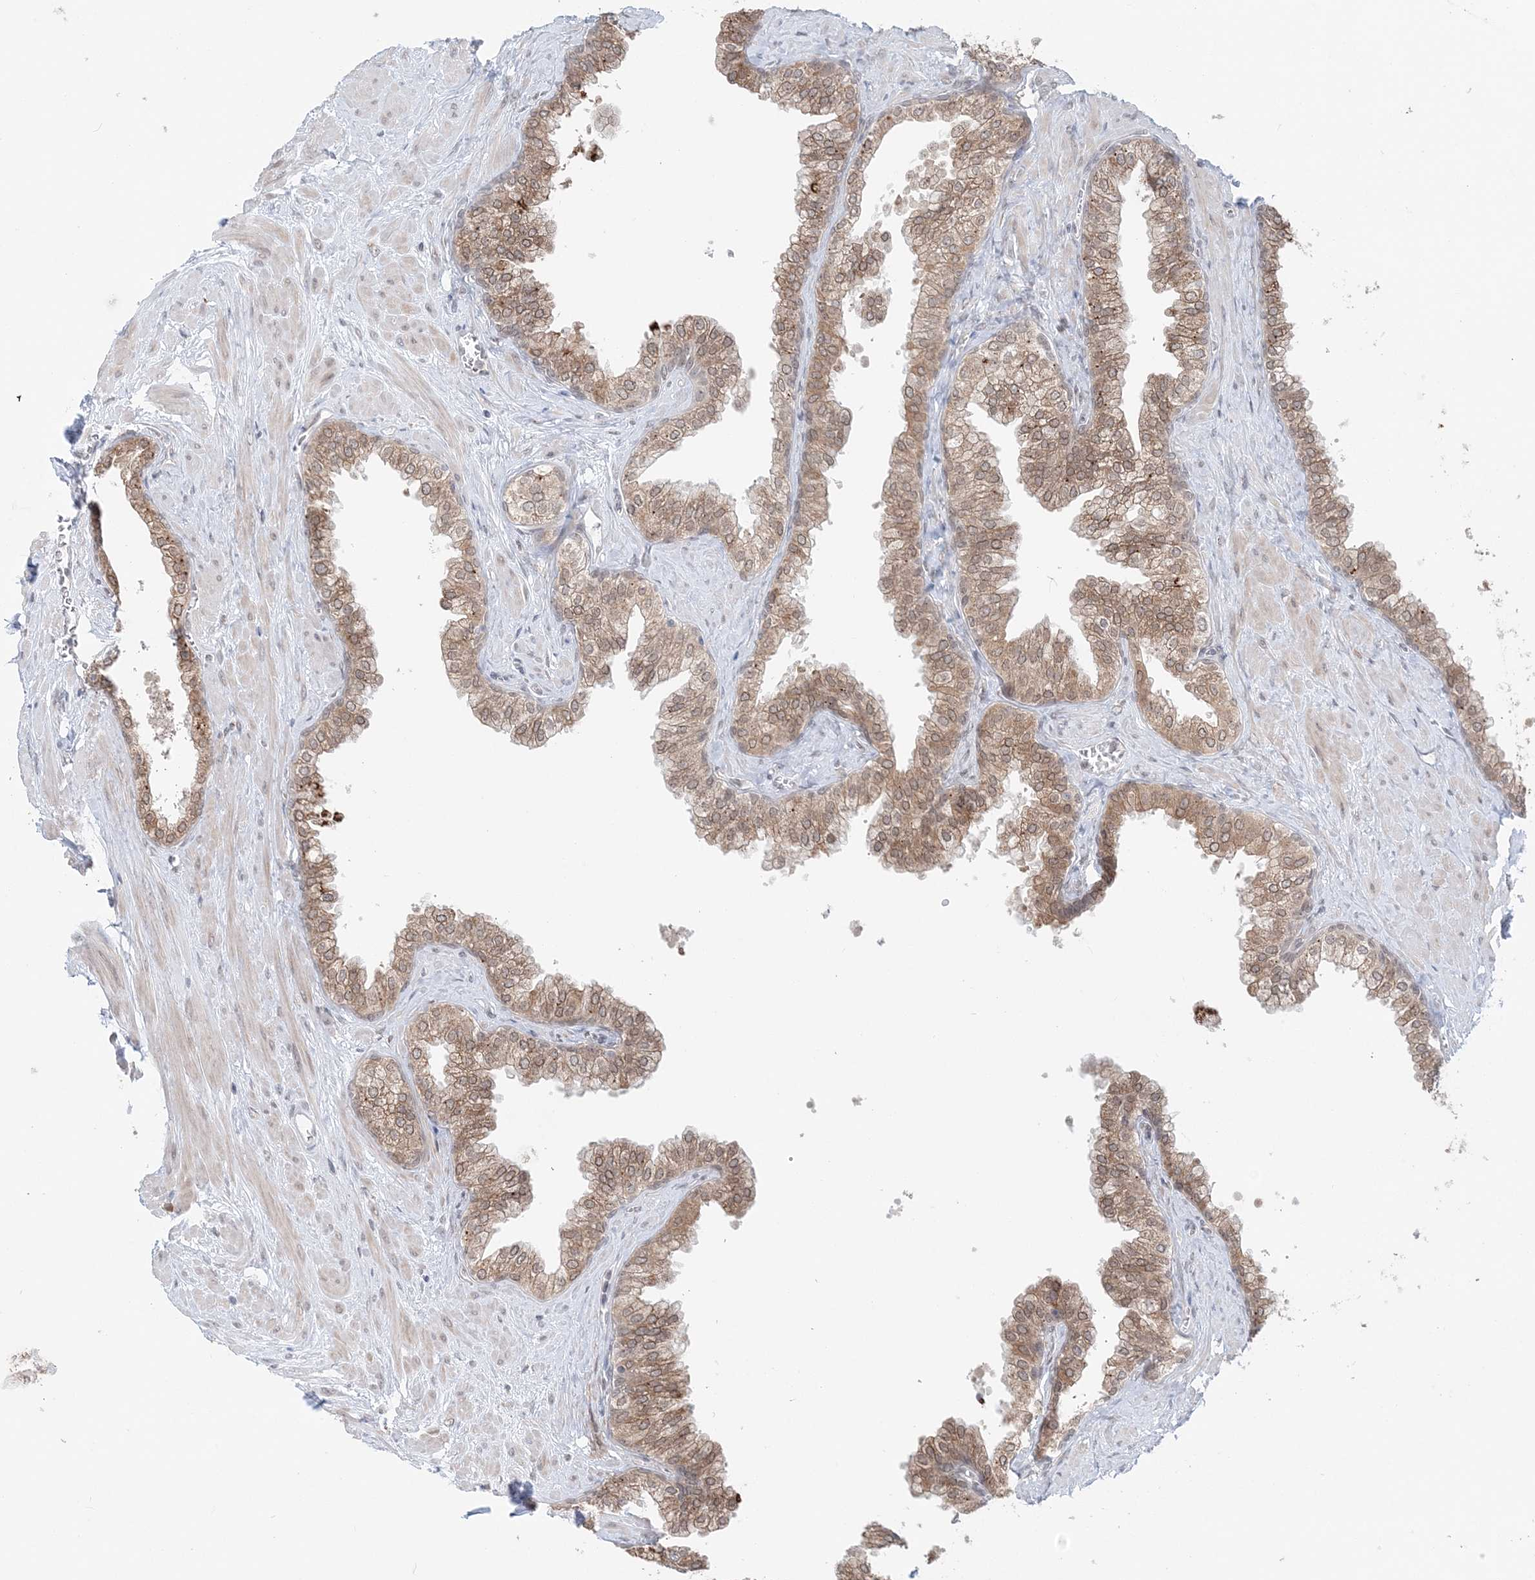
{"staining": {"intensity": "moderate", "quantity": ">75%", "location": "cytoplasmic/membranous"}, "tissue": "prostate", "cell_type": "Glandular cells", "image_type": "normal", "snomed": [{"axis": "morphology", "description": "Normal tissue, NOS"}, {"axis": "morphology", "description": "Urothelial carcinoma, Low grade"}, {"axis": "topography", "description": "Urinary bladder"}, {"axis": "topography", "description": "Prostate"}], "caption": "This micrograph displays normal prostate stained with immunohistochemistry to label a protein in brown. The cytoplasmic/membranous of glandular cells show moderate positivity for the protein. Nuclei are counter-stained blue.", "gene": "TMED10", "patient": {"sex": "male", "age": 60}}